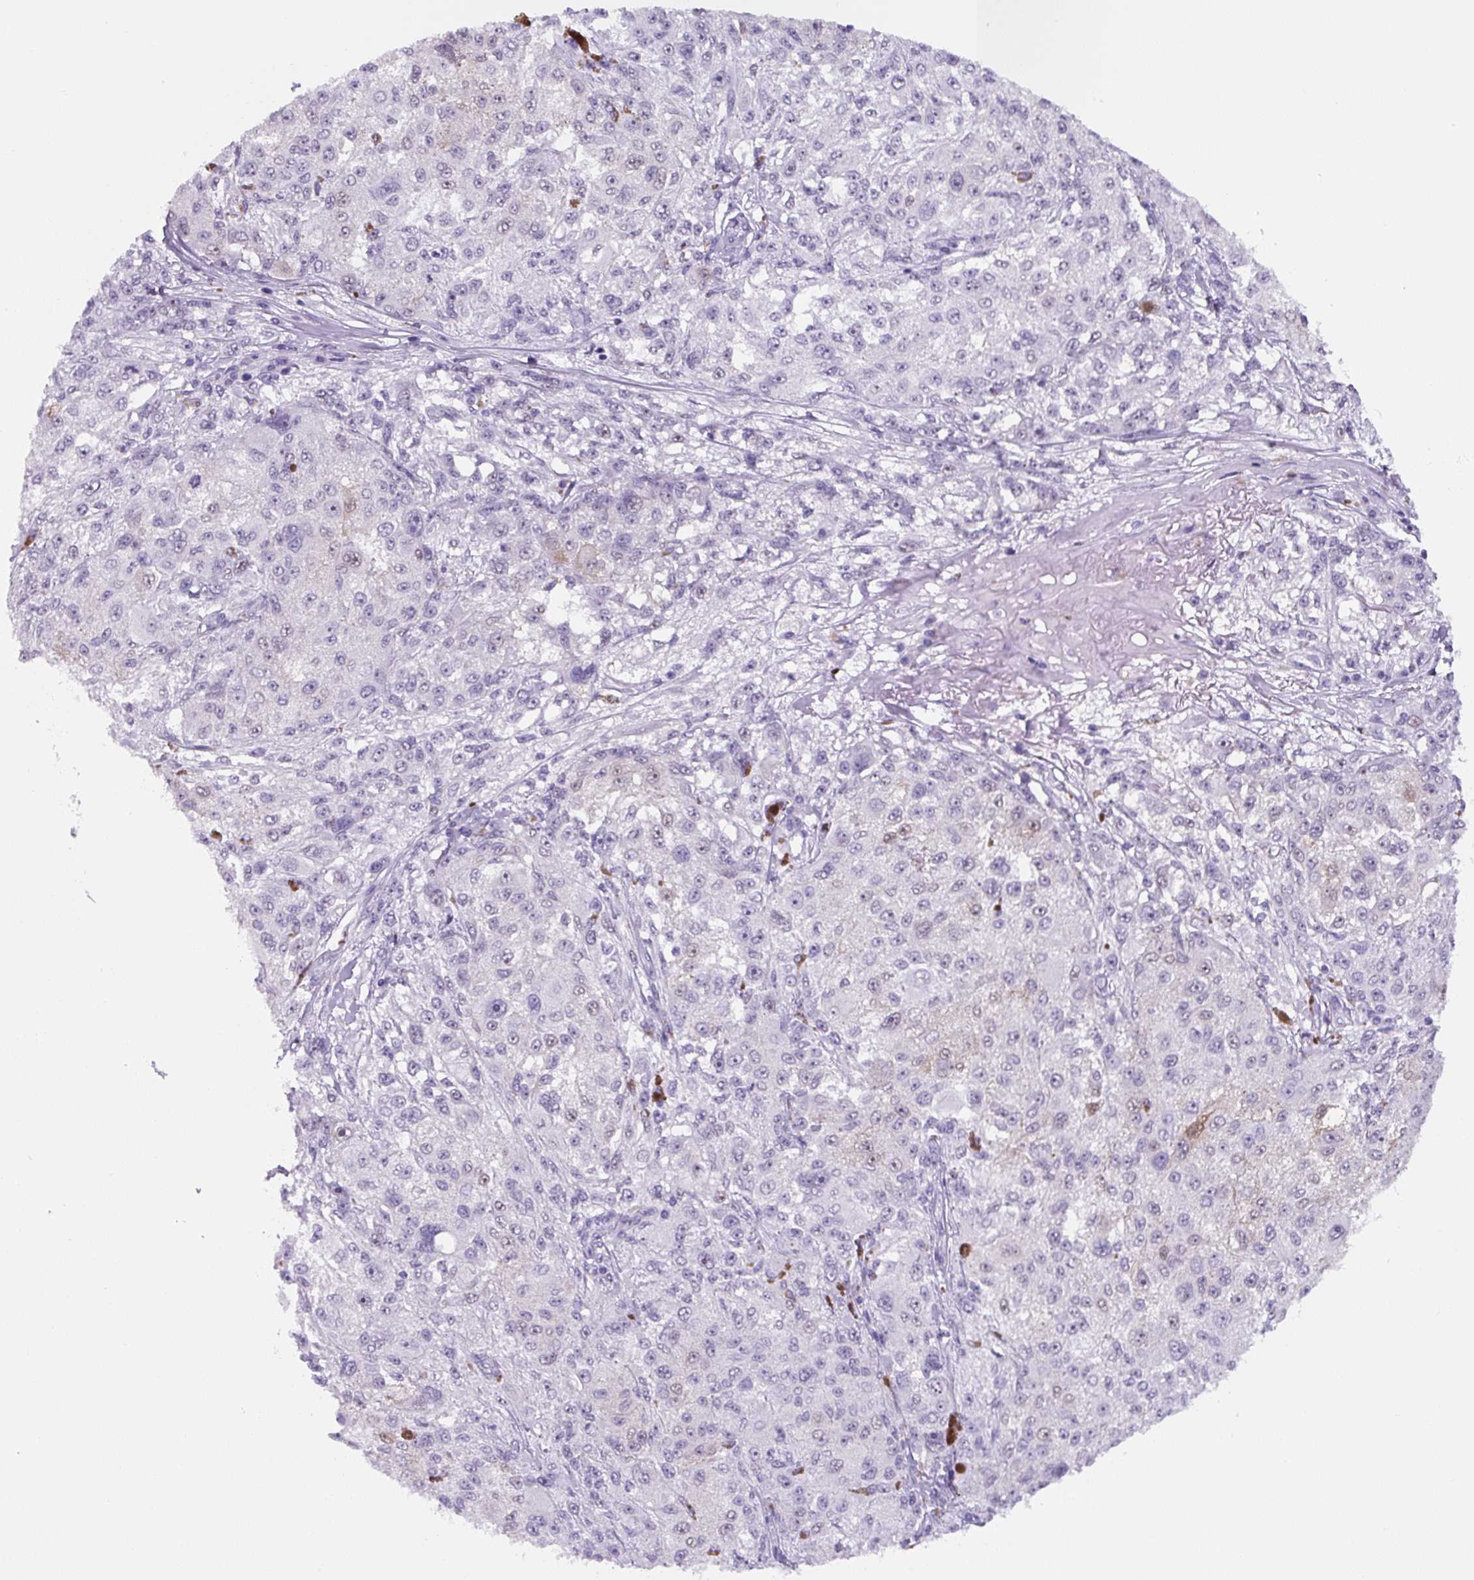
{"staining": {"intensity": "negative", "quantity": "none", "location": "none"}, "tissue": "melanoma", "cell_type": "Tumor cells", "image_type": "cancer", "snomed": [{"axis": "morphology", "description": "Necrosis, NOS"}, {"axis": "morphology", "description": "Malignant melanoma, NOS"}, {"axis": "topography", "description": "Skin"}], "caption": "Image shows no protein staining in tumor cells of malignant melanoma tissue.", "gene": "TNFRSF8", "patient": {"sex": "female", "age": 87}}